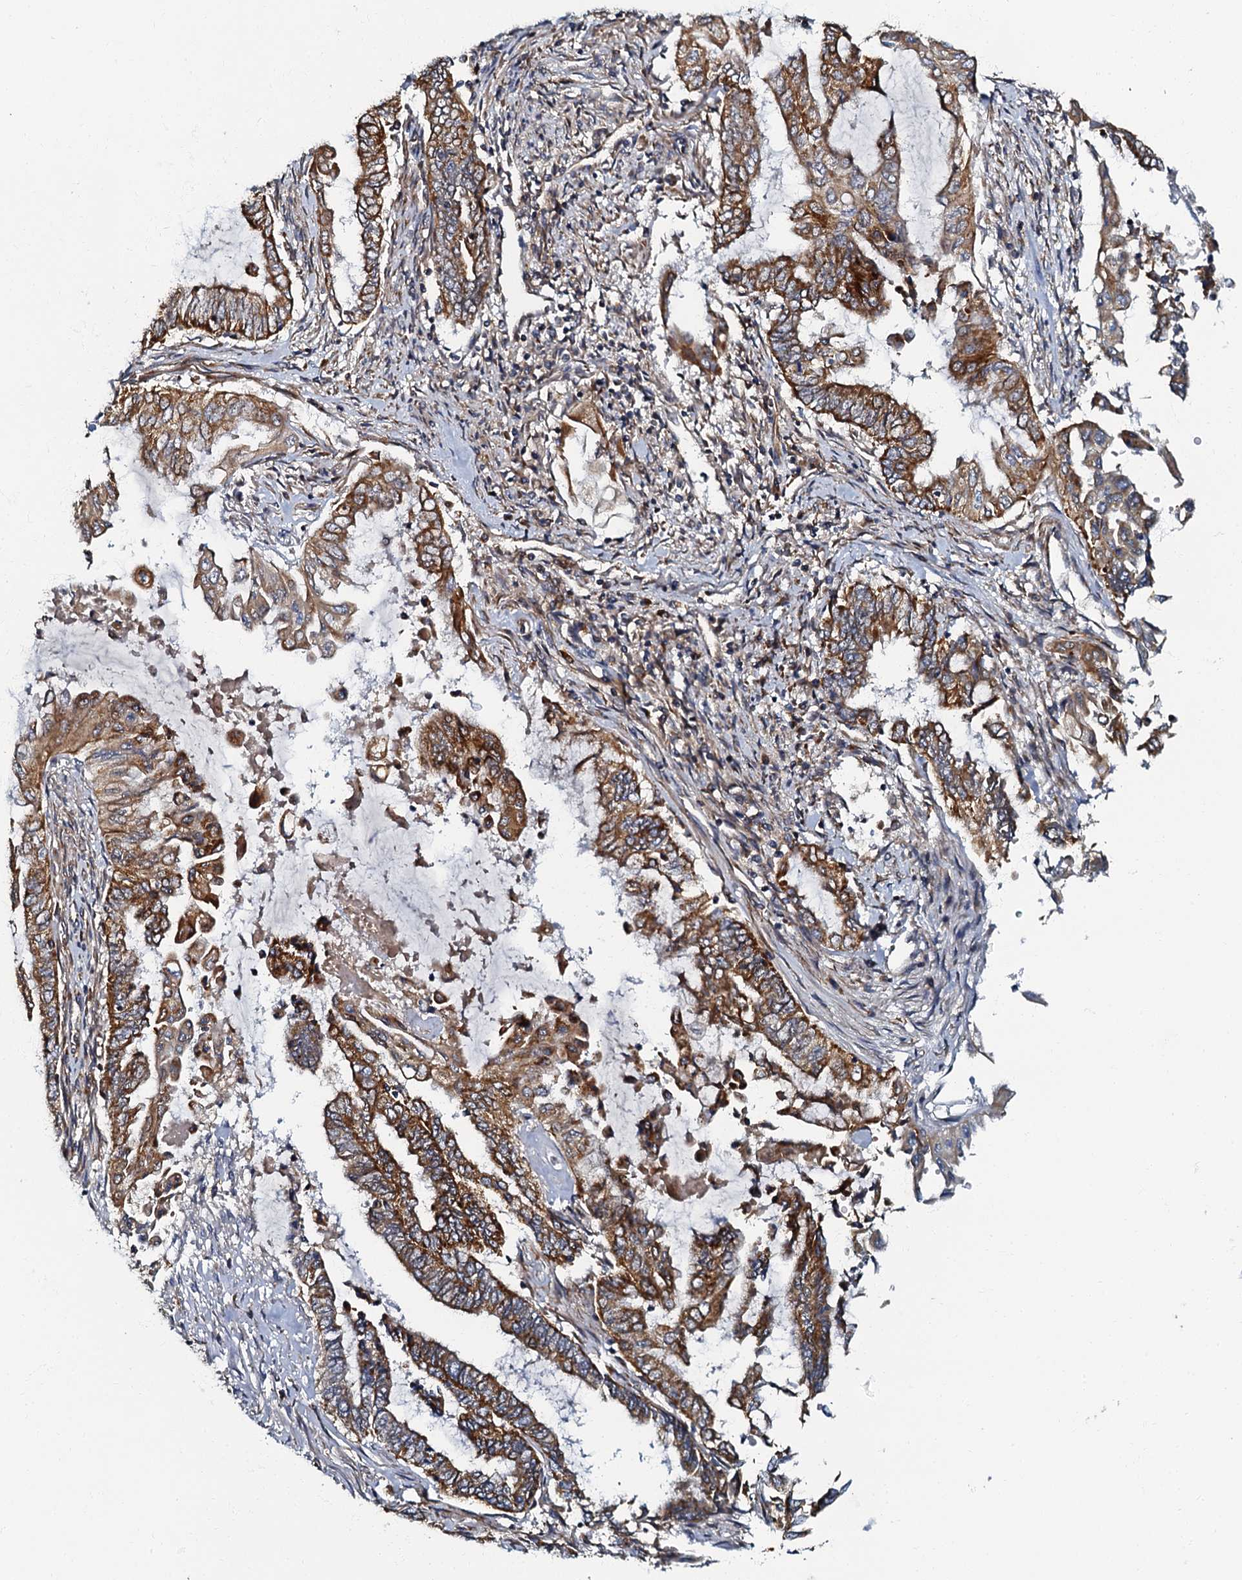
{"staining": {"intensity": "strong", "quantity": ">75%", "location": "cytoplasmic/membranous"}, "tissue": "endometrial cancer", "cell_type": "Tumor cells", "image_type": "cancer", "snomed": [{"axis": "morphology", "description": "Adenocarcinoma, NOS"}, {"axis": "topography", "description": "Uterus"}, {"axis": "topography", "description": "Endometrium"}], "caption": "Endometrial cancer stained with DAB (3,3'-diaminobenzidine) immunohistochemistry shows high levels of strong cytoplasmic/membranous staining in about >75% of tumor cells.", "gene": "NDUFA12", "patient": {"sex": "female", "age": 70}}